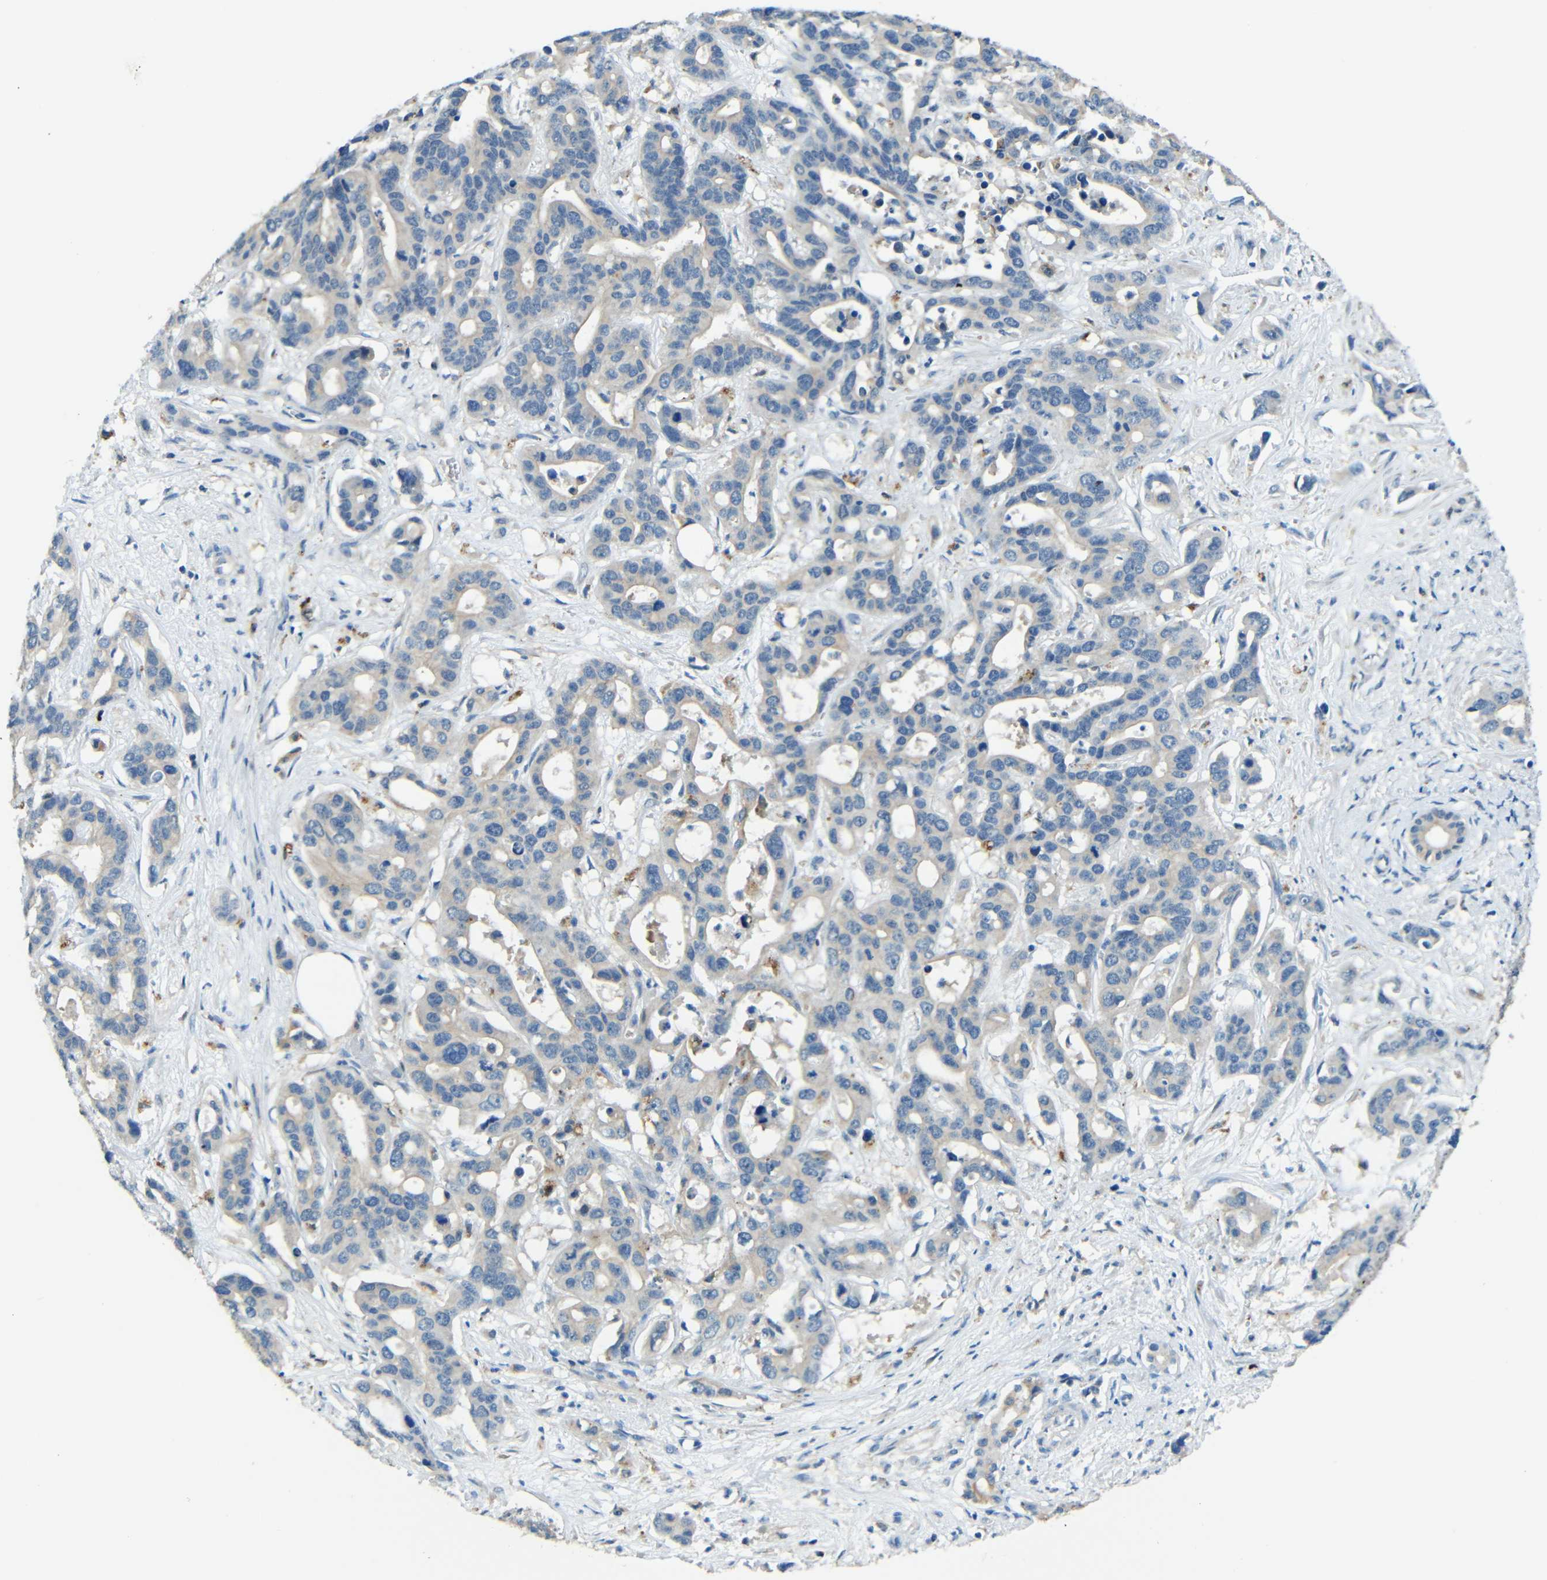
{"staining": {"intensity": "weak", "quantity": "<25%", "location": "cytoplasmic/membranous"}, "tissue": "liver cancer", "cell_type": "Tumor cells", "image_type": "cancer", "snomed": [{"axis": "morphology", "description": "Cholangiocarcinoma"}, {"axis": "topography", "description": "Liver"}], "caption": "A histopathology image of human liver cholangiocarcinoma is negative for staining in tumor cells.", "gene": "CYP26B1", "patient": {"sex": "female", "age": 65}}